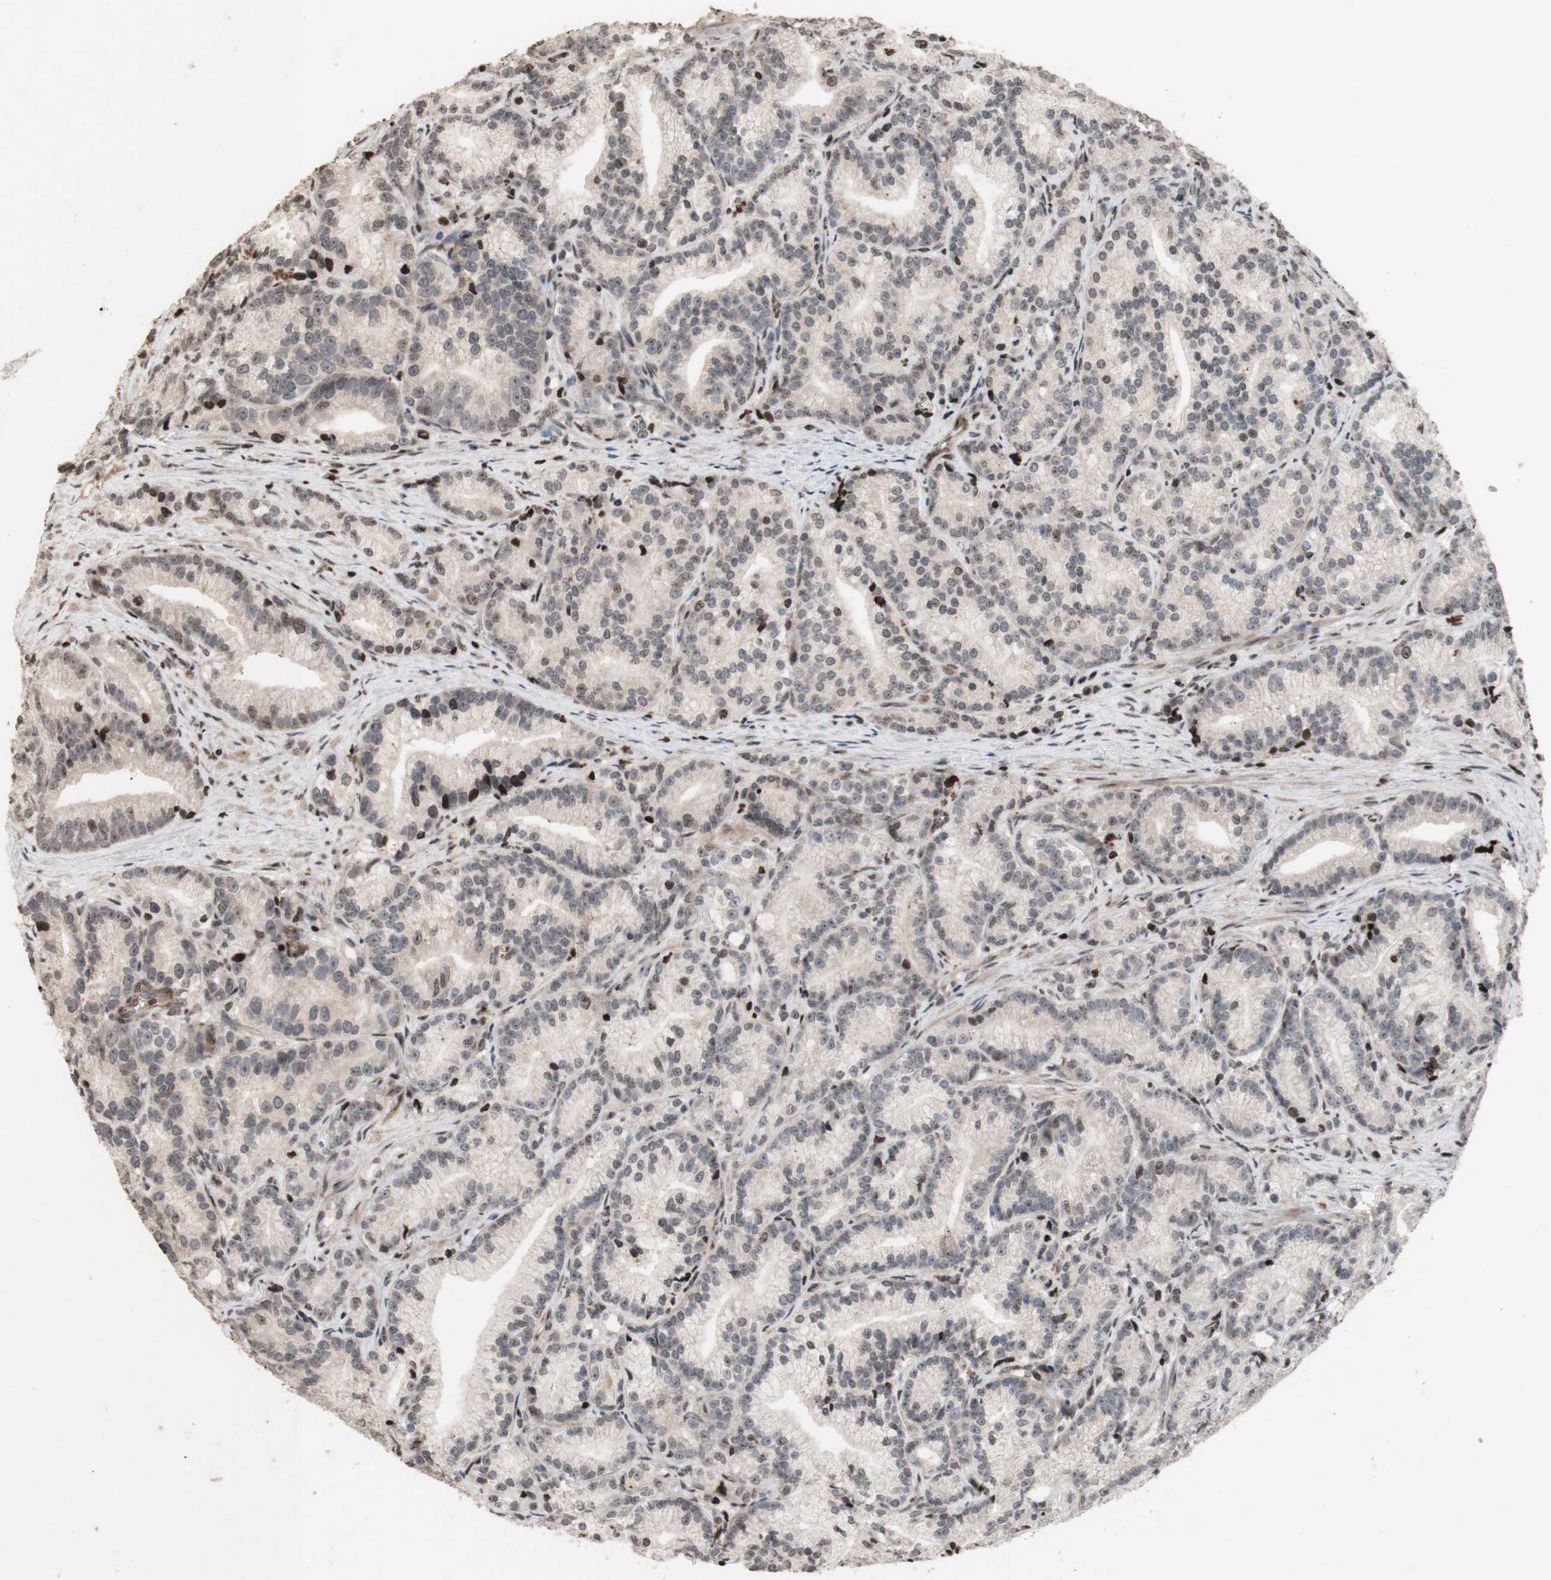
{"staining": {"intensity": "negative", "quantity": "none", "location": "none"}, "tissue": "prostate cancer", "cell_type": "Tumor cells", "image_type": "cancer", "snomed": [{"axis": "morphology", "description": "Adenocarcinoma, Low grade"}, {"axis": "topography", "description": "Prostate"}], "caption": "A micrograph of human prostate cancer is negative for staining in tumor cells. (DAB (3,3'-diaminobenzidine) IHC with hematoxylin counter stain).", "gene": "POLA1", "patient": {"sex": "male", "age": 89}}